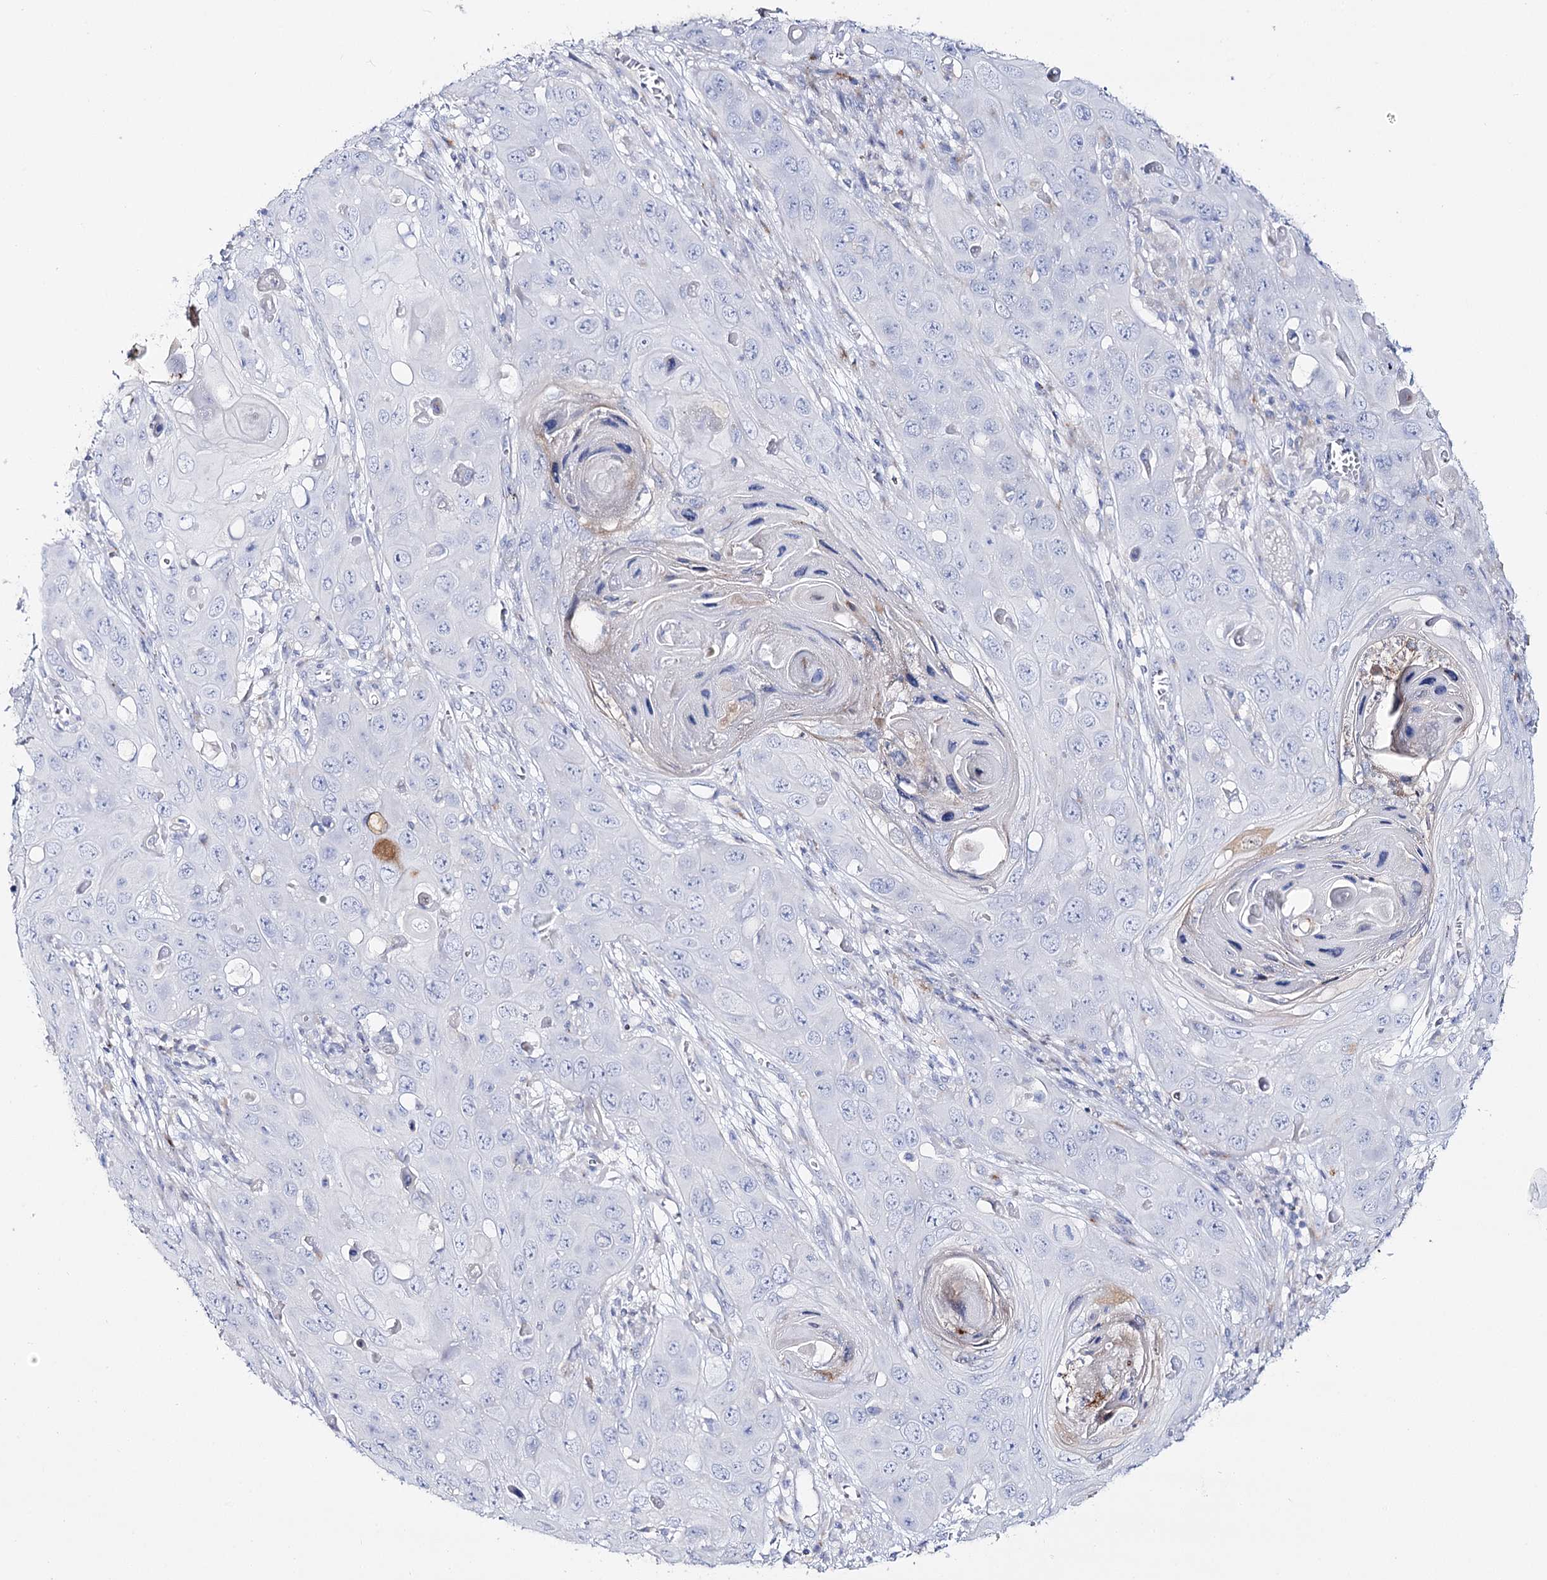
{"staining": {"intensity": "negative", "quantity": "none", "location": "none"}, "tissue": "skin cancer", "cell_type": "Tumor cells", "image_type": "cancer", "snomed": [{"axis": "morphology", "description": "Squamous cell carcinoma, NOS"}, {"axis": "topography", "description": "Skin"}], "caption": "Skin cancer was stained to show a protein in brown. There is no significant staining in tumor cells. Brightfield microscopy of IHC stained with DAB (brown) and hematoxylin (blue), captured at high magnification.", "gene": "SLC3A1", "patient": {"sex": "male", "age": 55}}